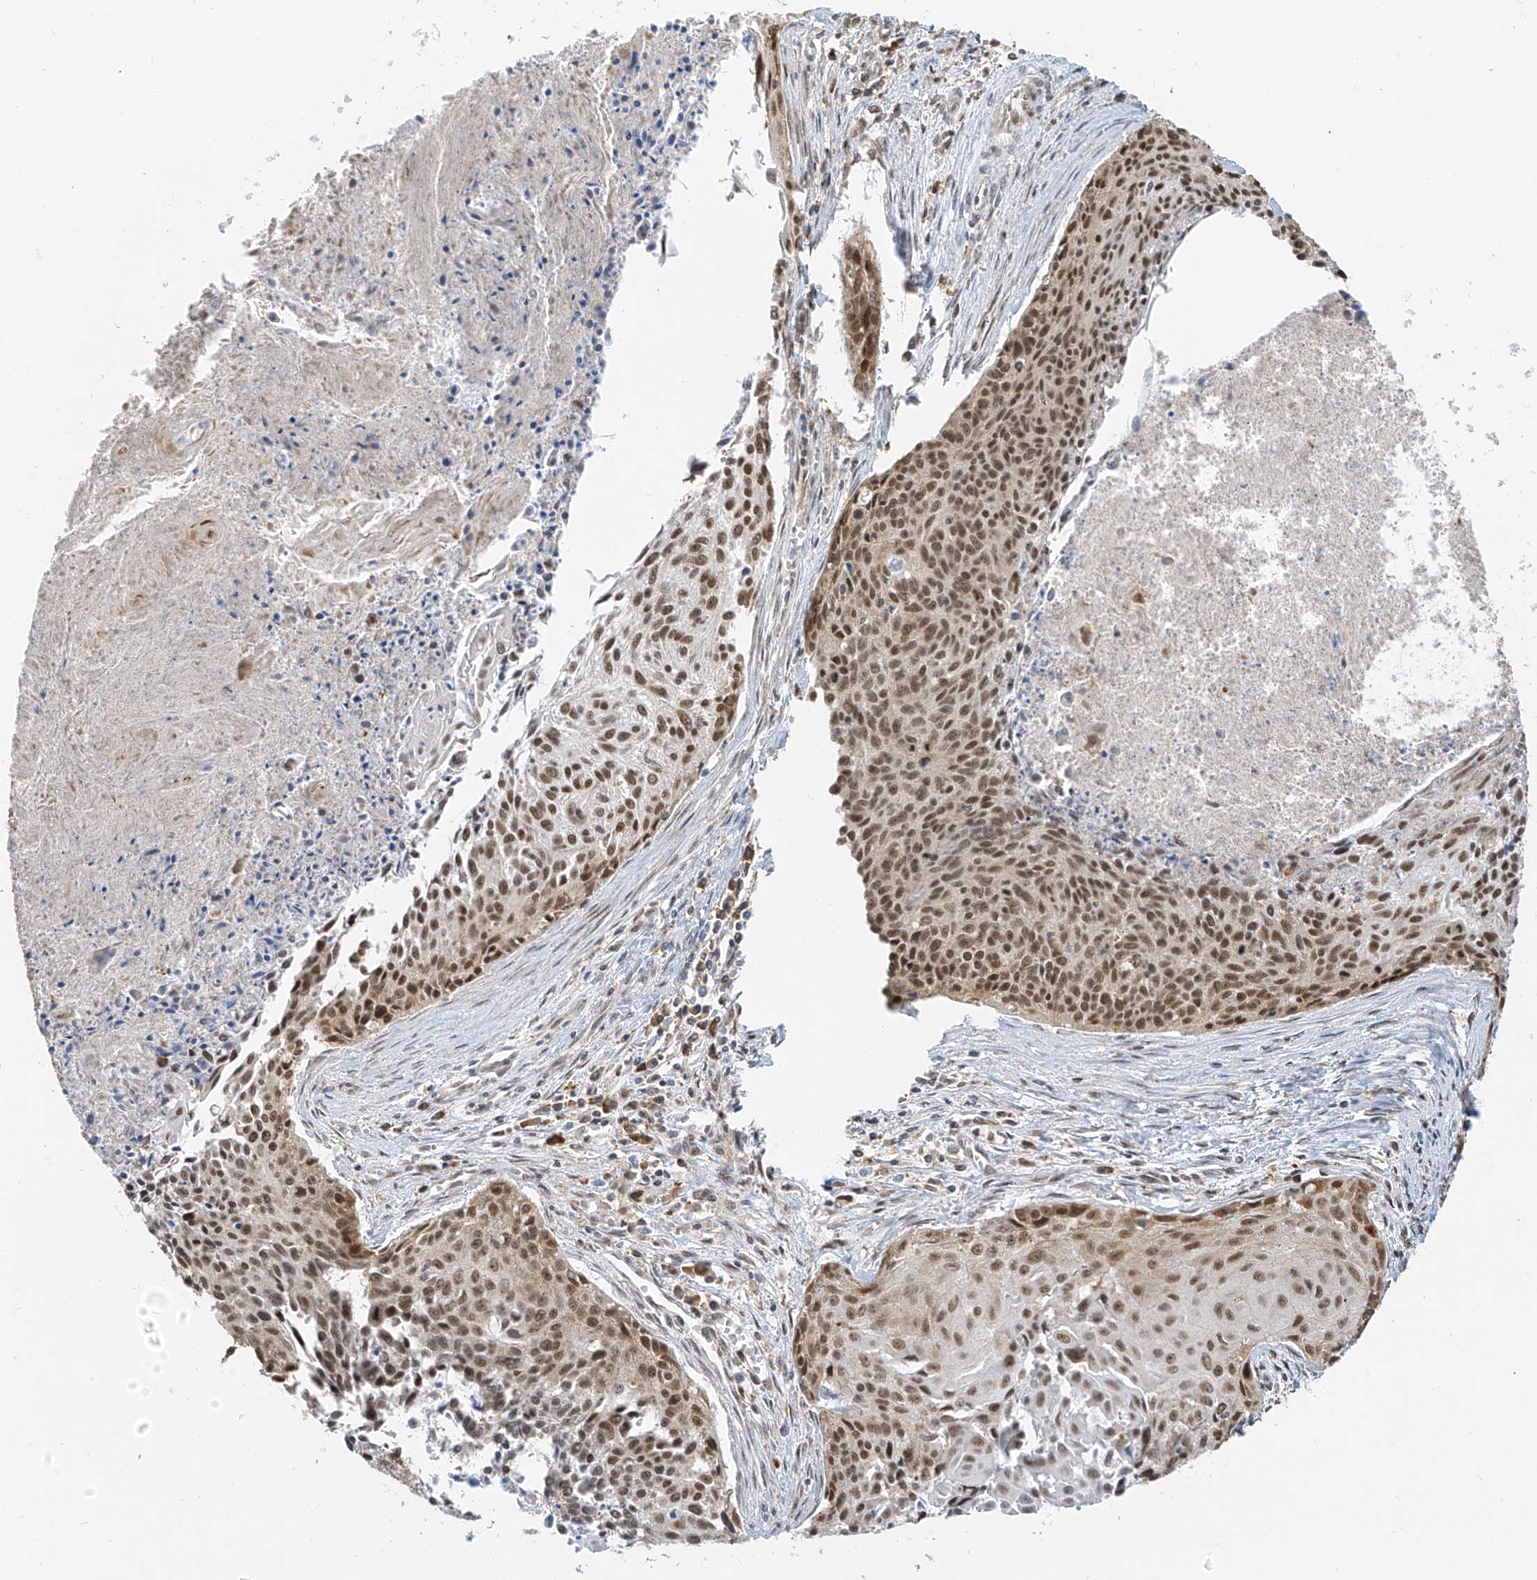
{"staining": {"intensity": "moderate", "quantity": ">75%", "location": "nuclear"}, "tissue": "cervical cancer", "cell_type": "Tumor cells", "image_type": "cancer", "snomed": [{"axis": "morphology", "description": "Squamous cell carcinoma, NOS"}, {"axis": "topography", "description": "Cervix"}], "caption": "Immunohistochemical staining of squamous cell carcinoma (cervical) reveals medium levels of moderate nuclear protein expression in approximately >75% of tumor cells.", "gene": "ZMYM2", "patient": {"sex": "female", "age": 55}}